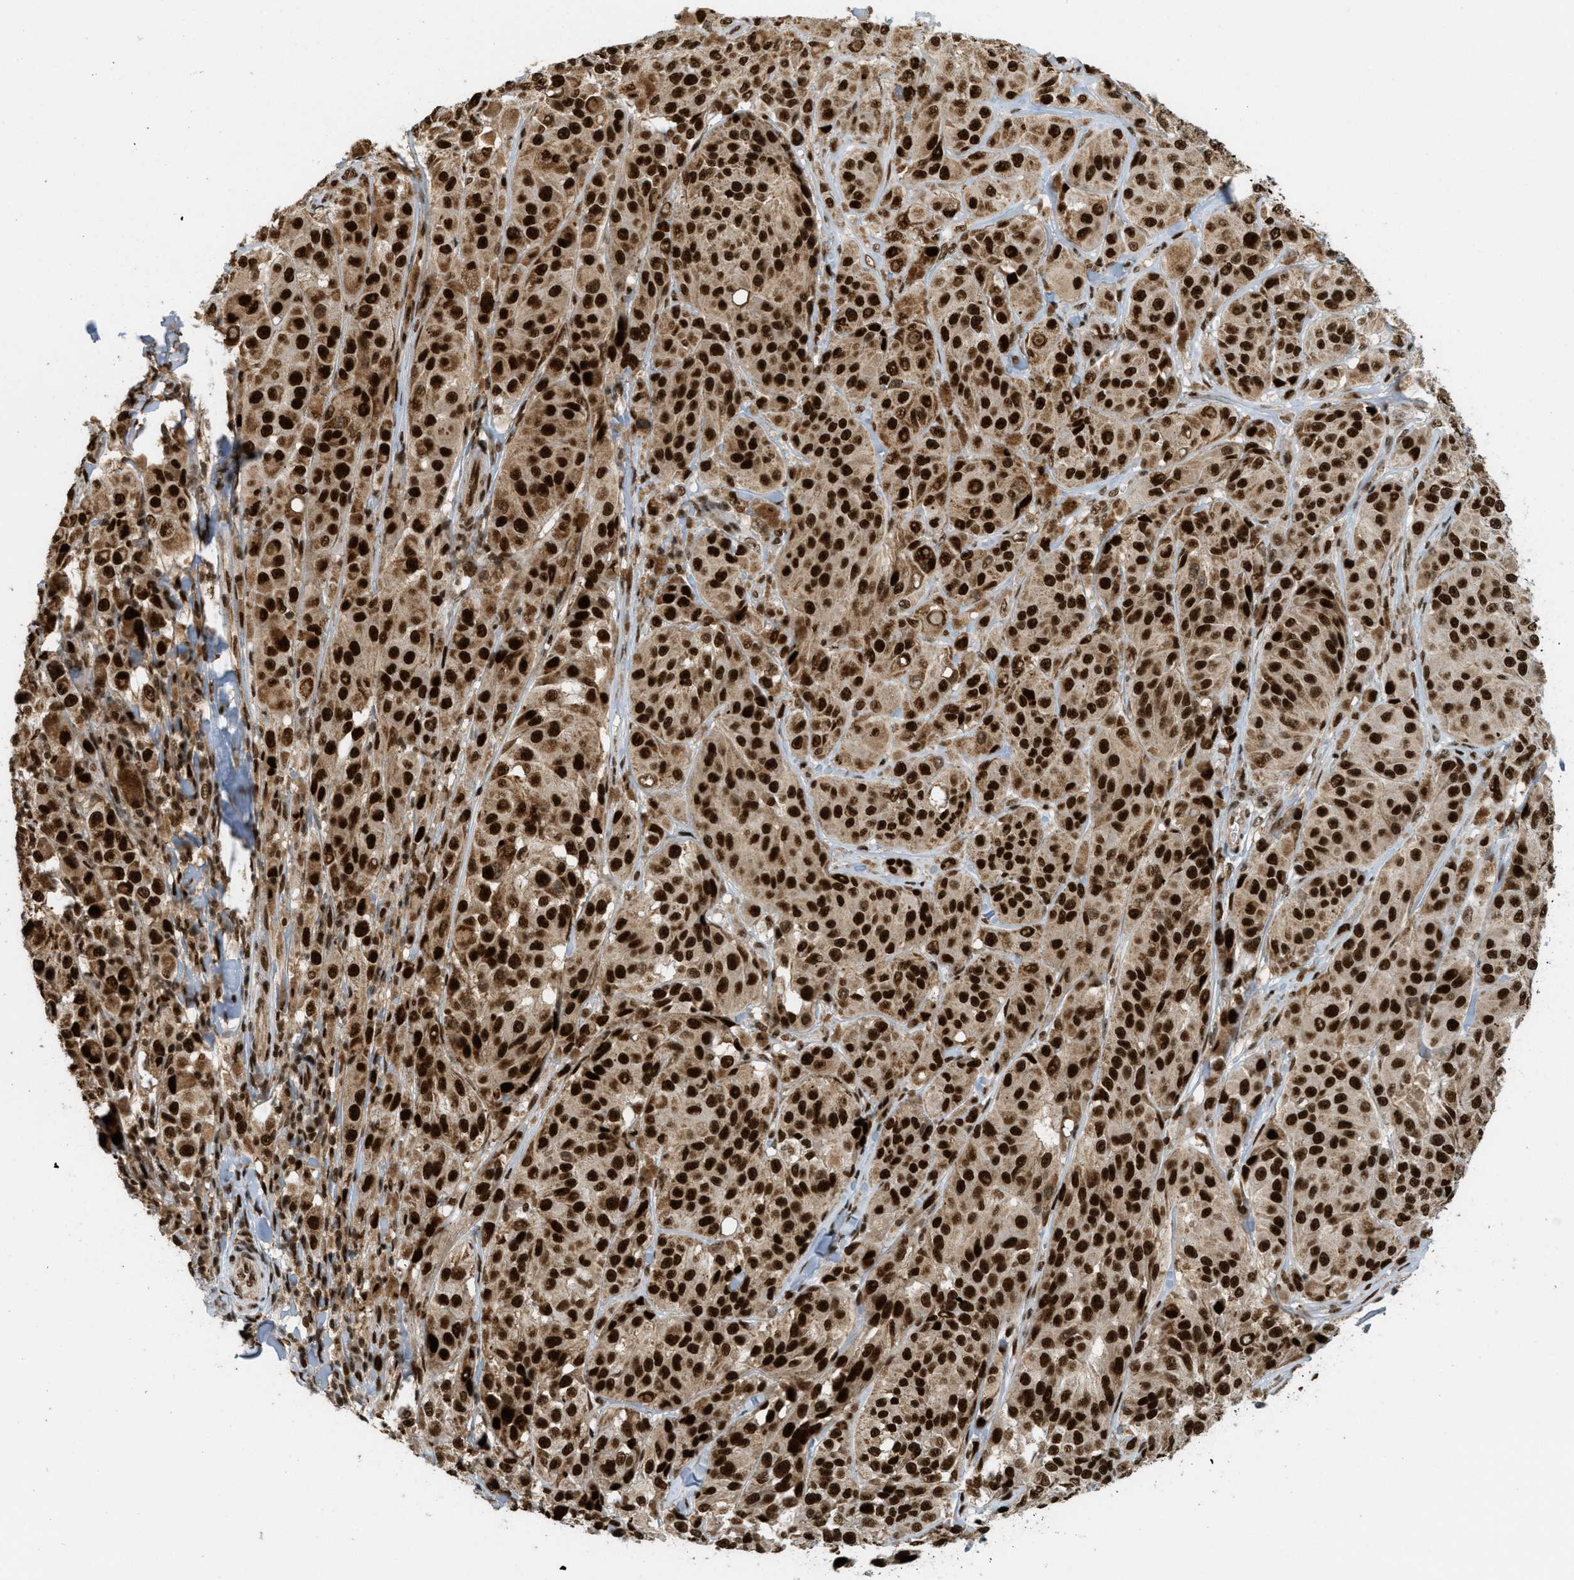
{"staining": {"intensity": "strong", "quantity": ">75%", "location": "cytoplasmic/membranous,nuclear"}, "tissue": "melanoma", "cell_type": "Tumor cells", "image_type": "cancer", "snomed": [{"axis": "morphology", "description": "Malignant melanoma, NOS"}, {"axis": "topography", "description": "Skin"}], "caption": "Immunohistochemistry (IHC) micrograph of human malignant melanoma stained for a protein (brown), which exhibits high levels of strong cytoplasmic/membranous and nuclear positivity in about >75% of tumor cells.", "gene": "TLK1", "patient": {"sex": "male", "age": 84}}